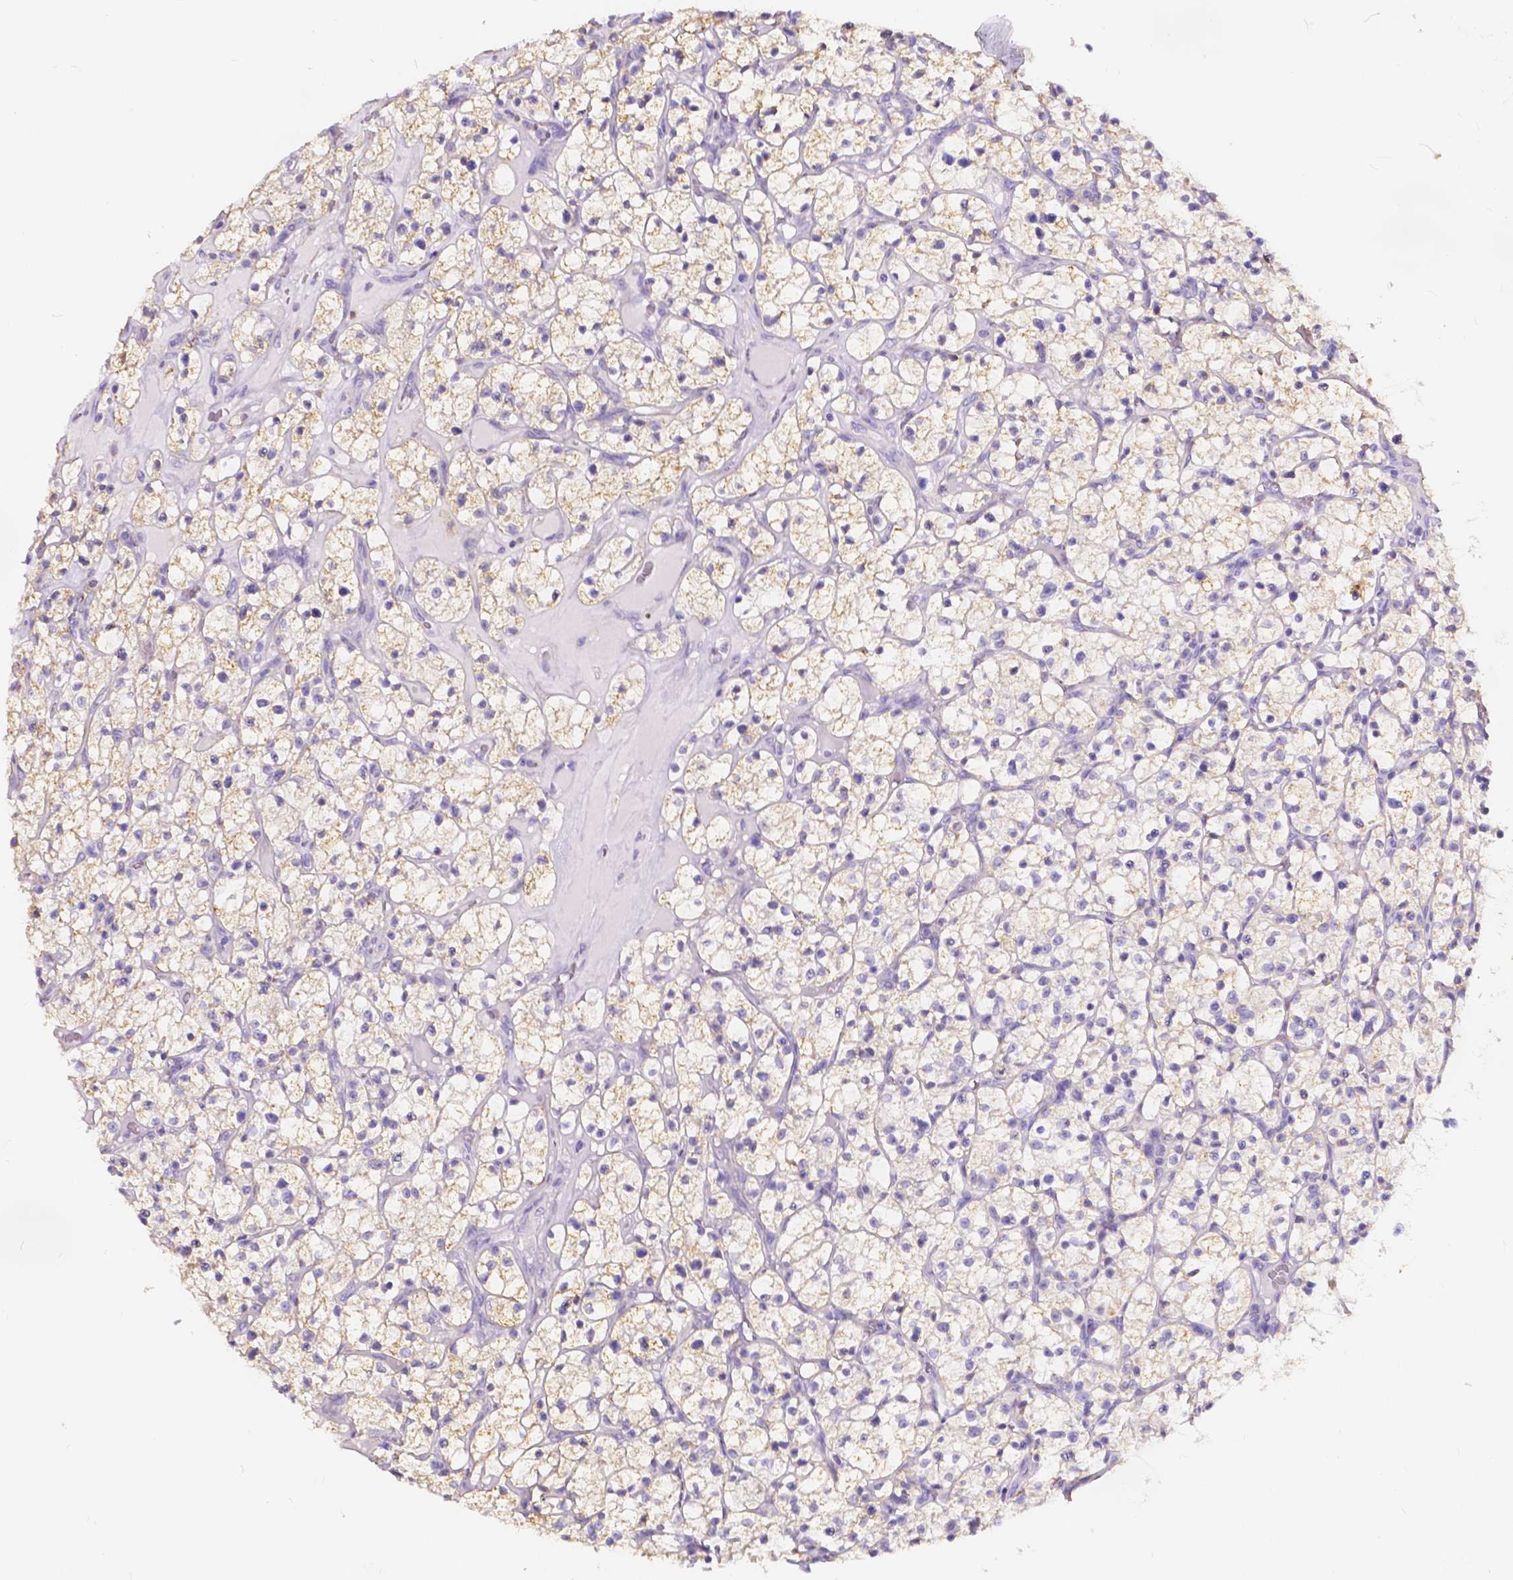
{"staining": {"intensity": "weak", "quantity": "25%-75%", "location": "cytoplasmic/membranous"}, "tissue": "renal cancer", "cell_type": "Tumor cells", "image_type": "cancer", "snomed": [{"axis": "morphology", "description": "Adenocarcinoma, NOS"}, {"axis": "topography", "description": "Kidney"}], "caption": "Weak cytoplasmic/membranous expression is appreciated in approximately 25%-75% of tumor cells in renal cancer (adenocarcinoma). The protein is shown in brown color, while the nuclei are stained blue.", "gene": "CLSTN2", "patient": {"sex": "female", "age": 64}}